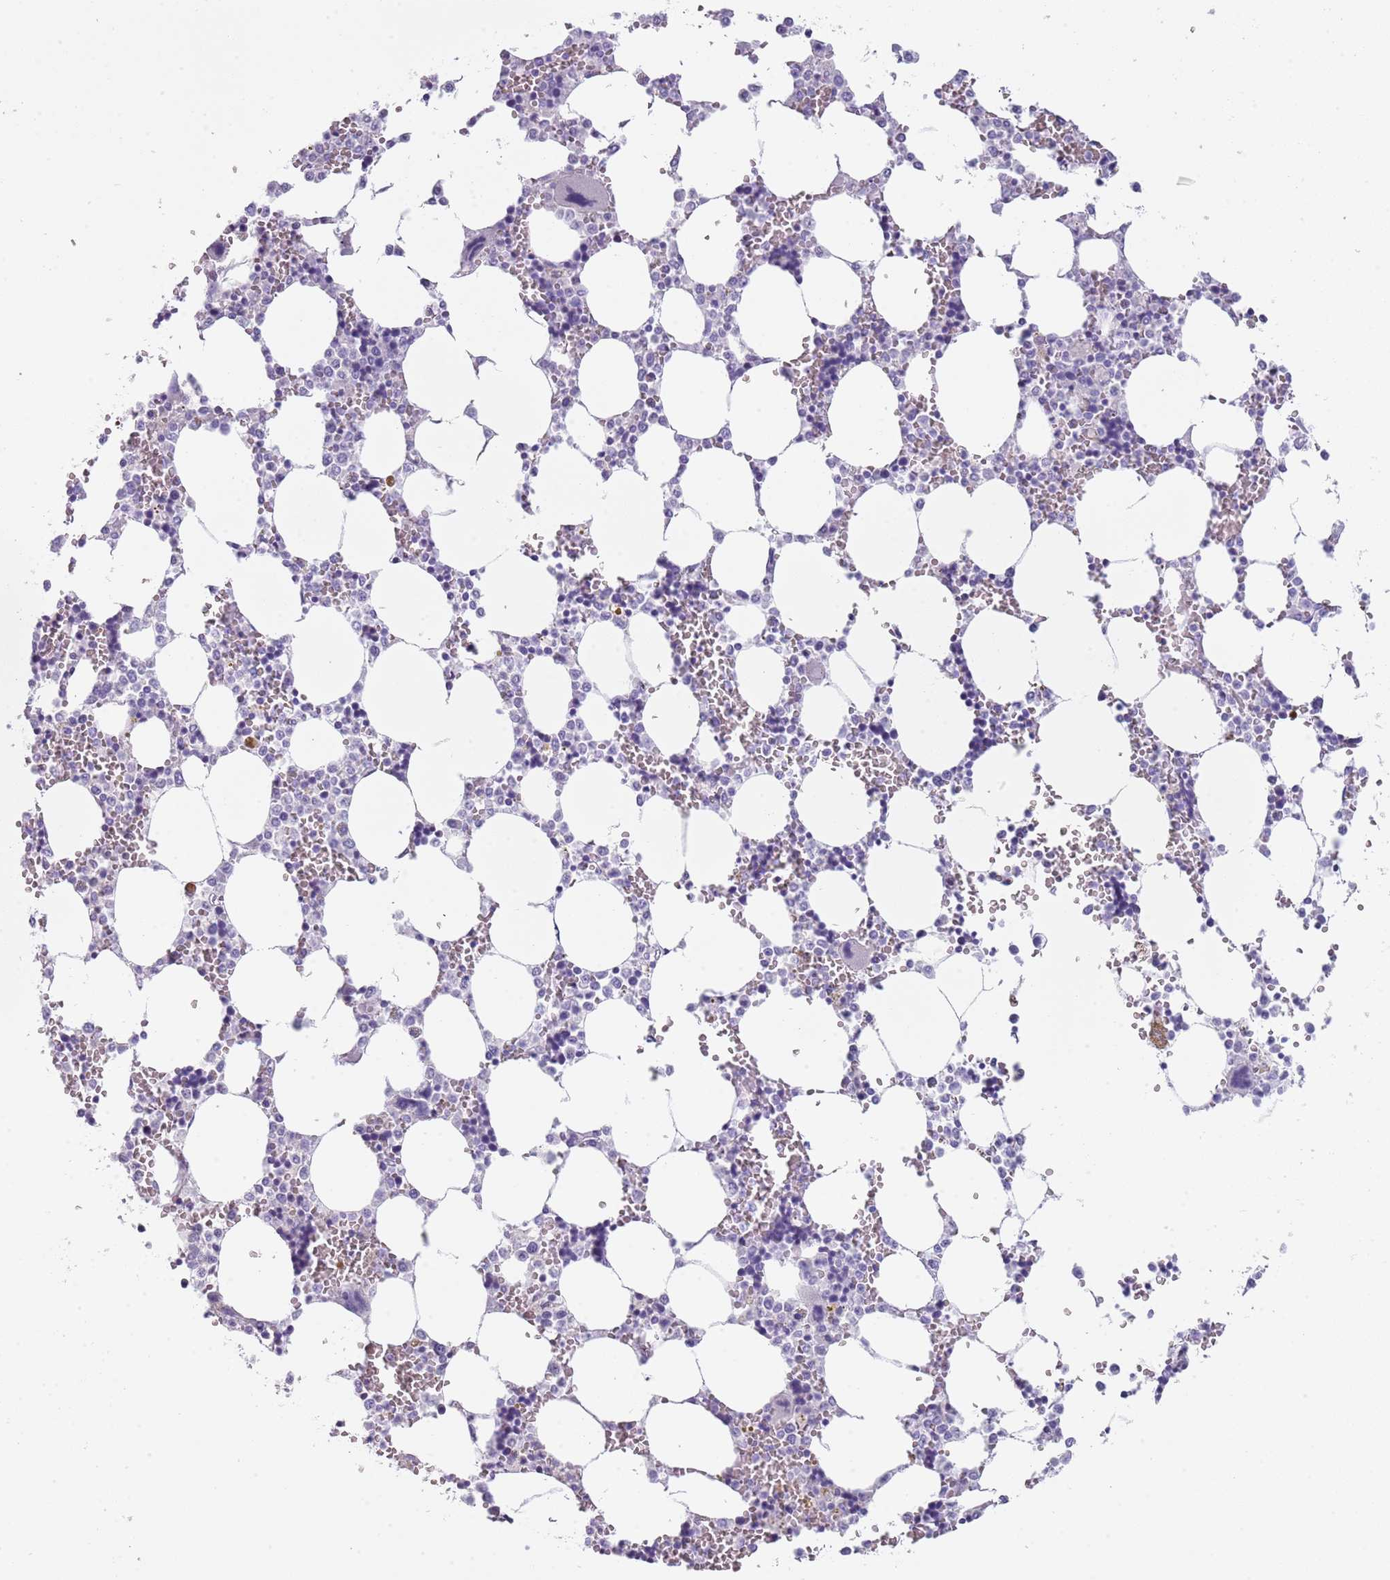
{"staining": {"intensity": "negative", "quantity": "none", "location": "none"}, "tissue": "bone marrow", "cell_type": "Hematopoietic cells", "image_type": "normal", "snomed": [{"axis": "morphology", "description": "Normal tissue, NOS"}, {"axis": "topography", "description": "Bone marrow"}], "caption": "Photomicrograph shows no significant protein staining in hematopoietic cells of normal bone marrow. (DAB immunohistochemistry with hematoxylin counter stain).", "gene": "ENSG00000271254", "patient": {"sex": "male", "age": 64}}